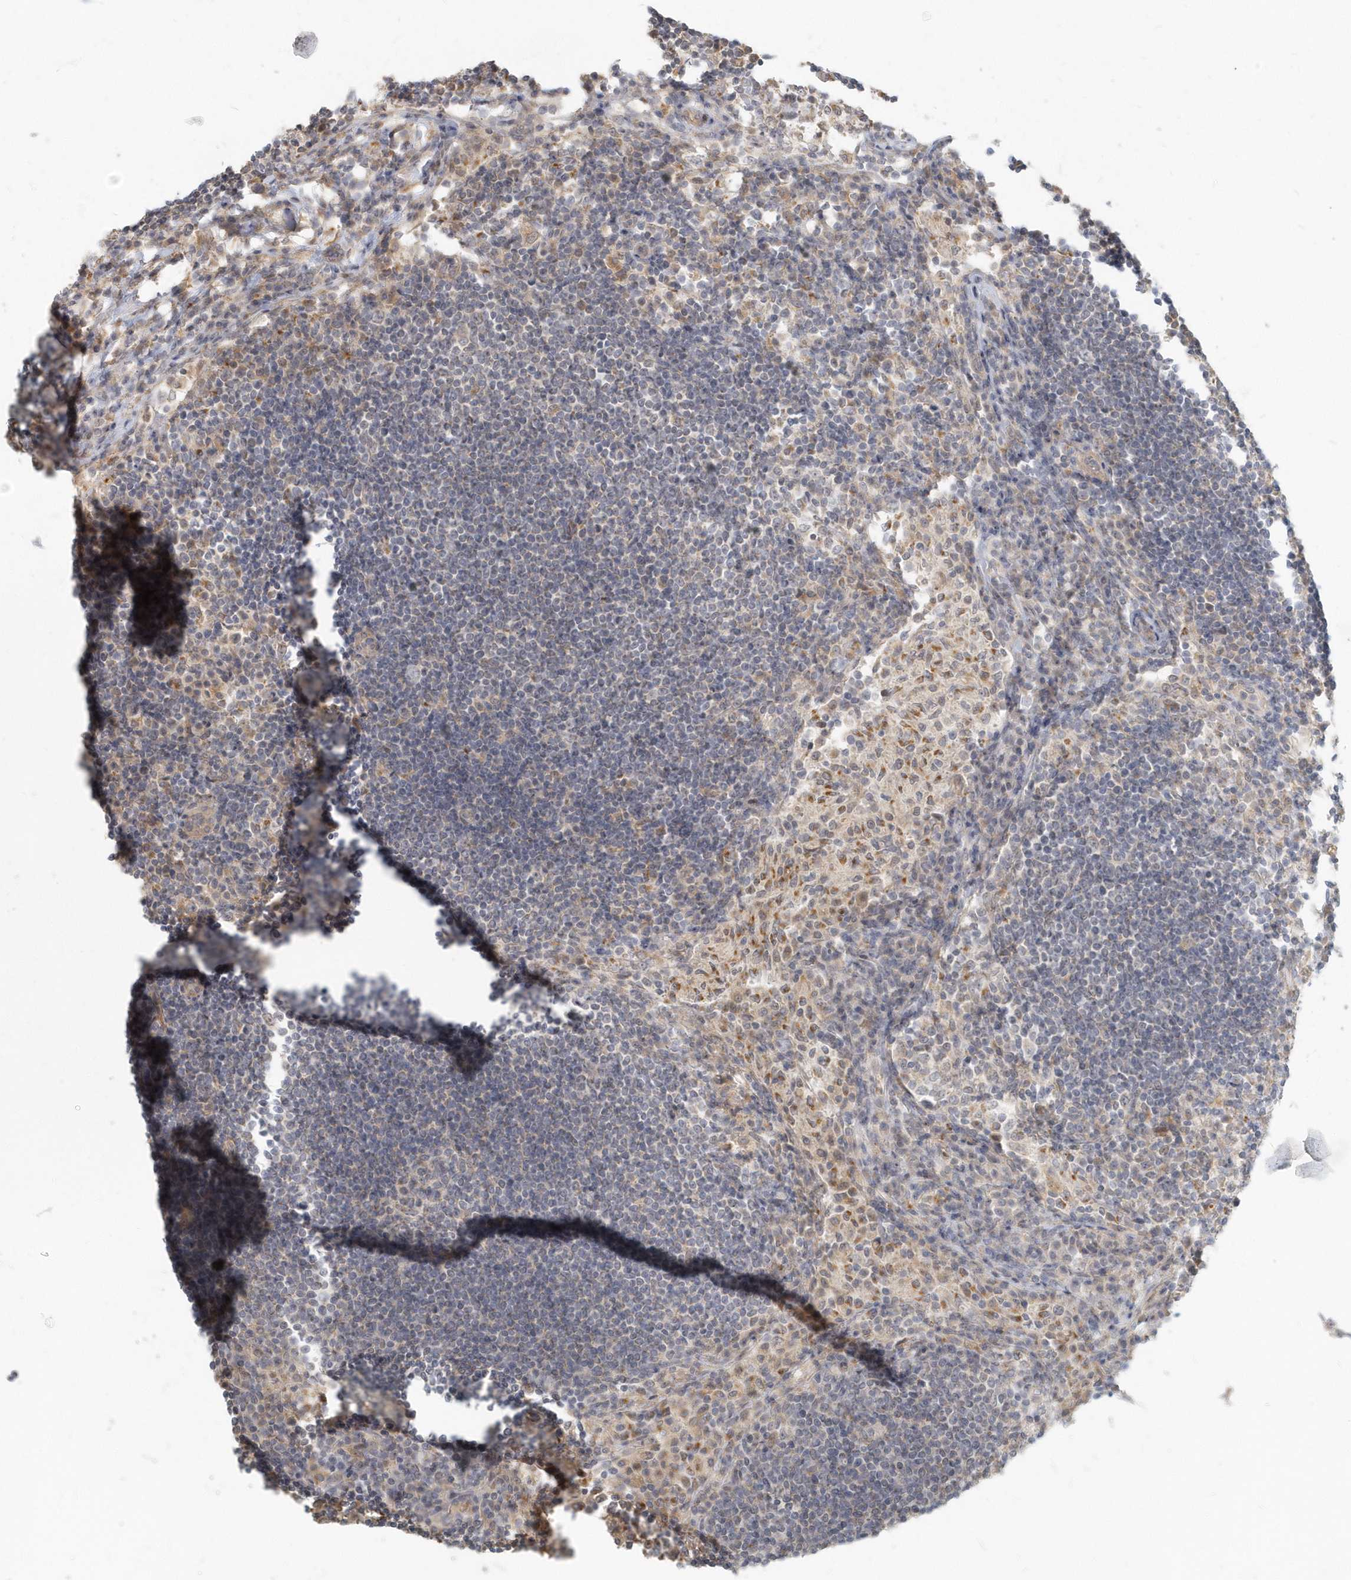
{"staining": {"intensity": "negative", "quantity": "none", "location": "none"}, "tissue": "lymph node", "cell_type": "Germinal center cells", "image_type": "normal", "snomed": [{"axis": "morphology", "description": "Normal tissue, NOS"}, {"axis": "topography", "description": "Lymph node"}], "caption": "Immunohistochemistry image of unremarkable lymph node stained for a protein (brown), which reveals no expression in germinal center cells.", "gene": "NAPB", "patient": {"sex": "female", "age": 53}}